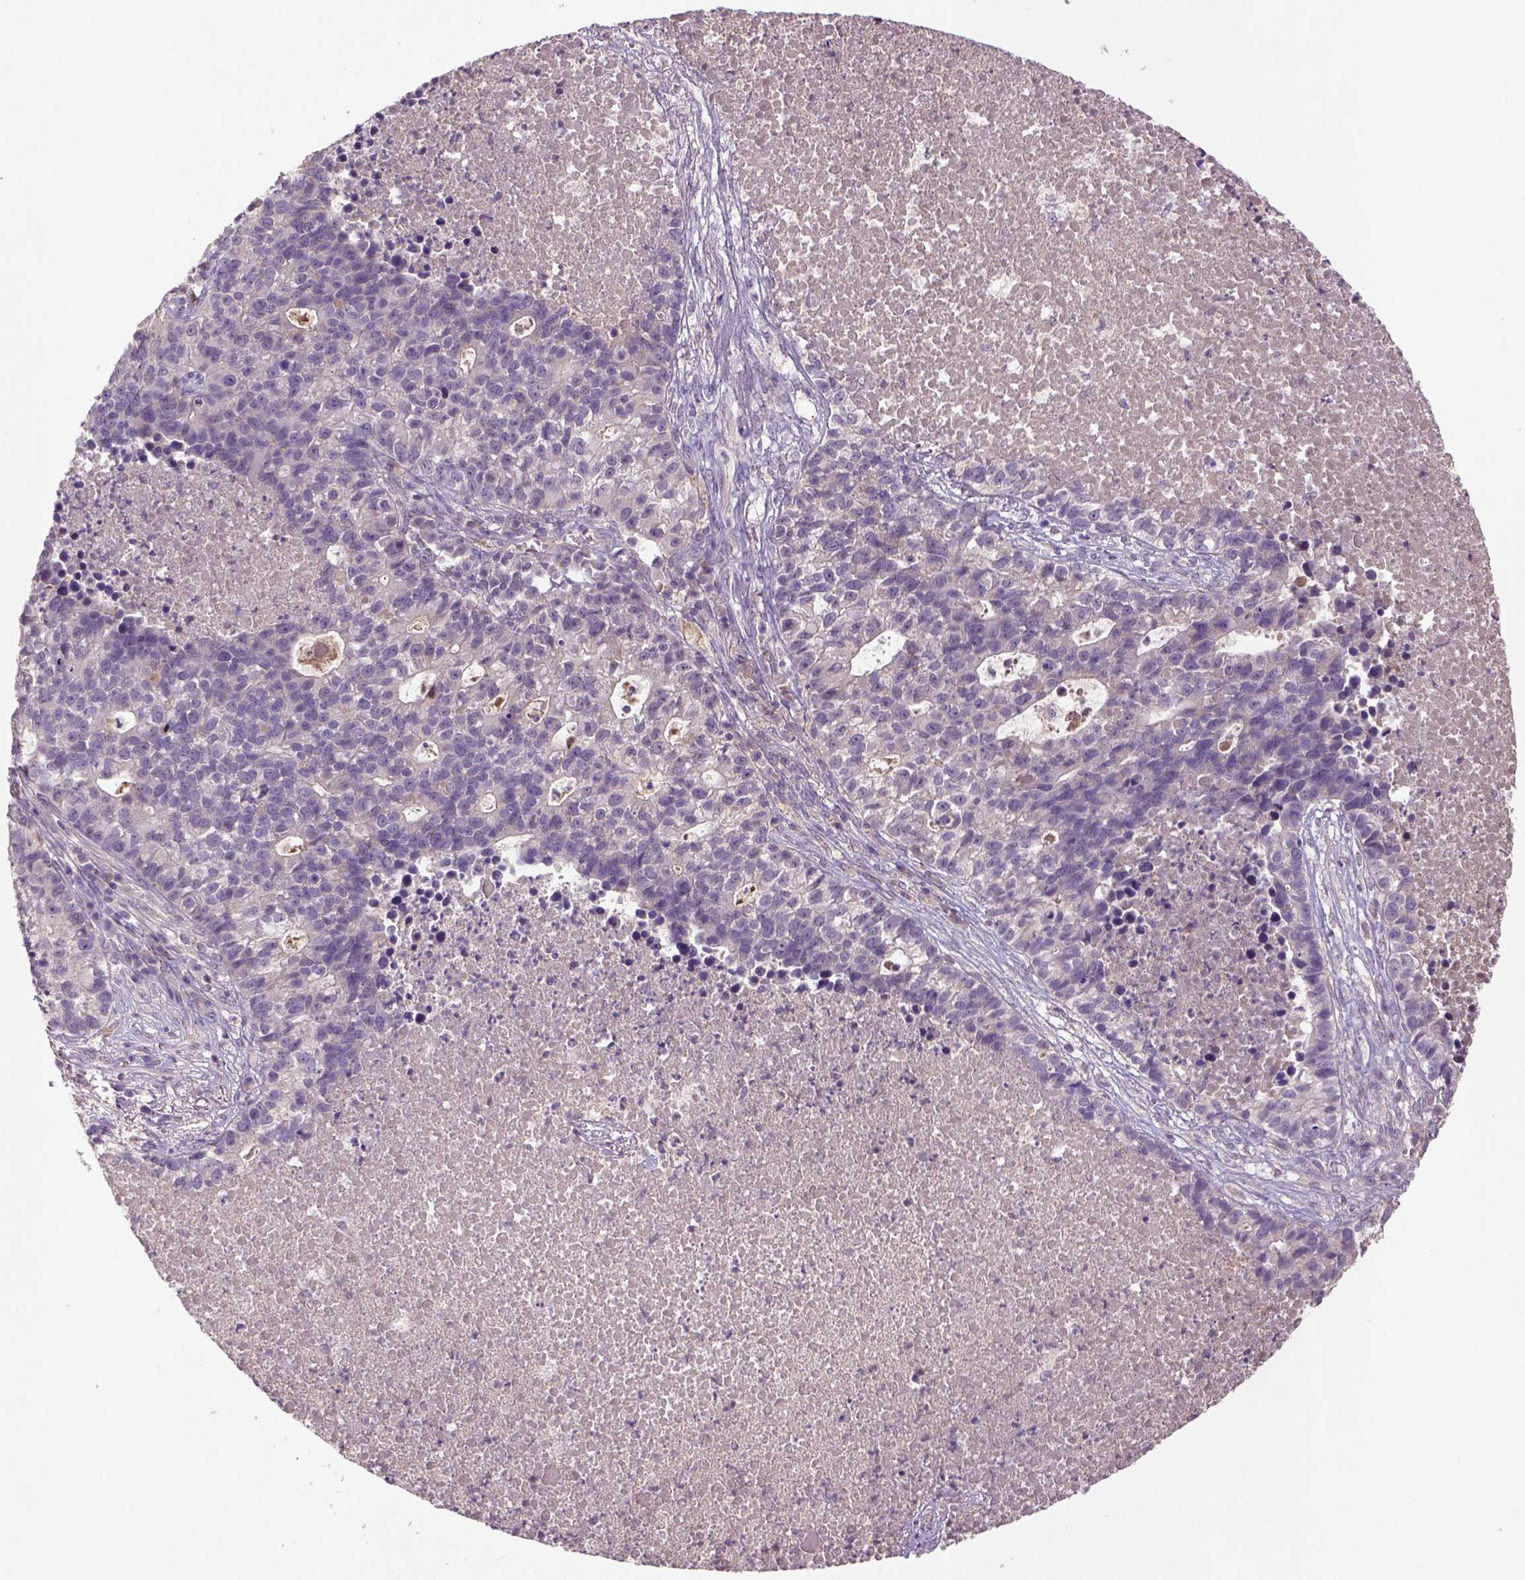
{"staining": {"intensity": "negative", "quantity": "none", "location": "none"}, "tissue": "lung cancer", "cell_type": "Tumor cells", "image_type": "cancer", "snomed": [{"axis": "morphology", "description": "Adenocarcinoma, NOS"}, {"axis": "topography", "description": "Lung"}], "caption": "Tumor cells are negative for protein expression in human lung cancer (adenocarcinoma).", "gene": "NLGN2", "patient": {"sex": "male", "age": 57}}